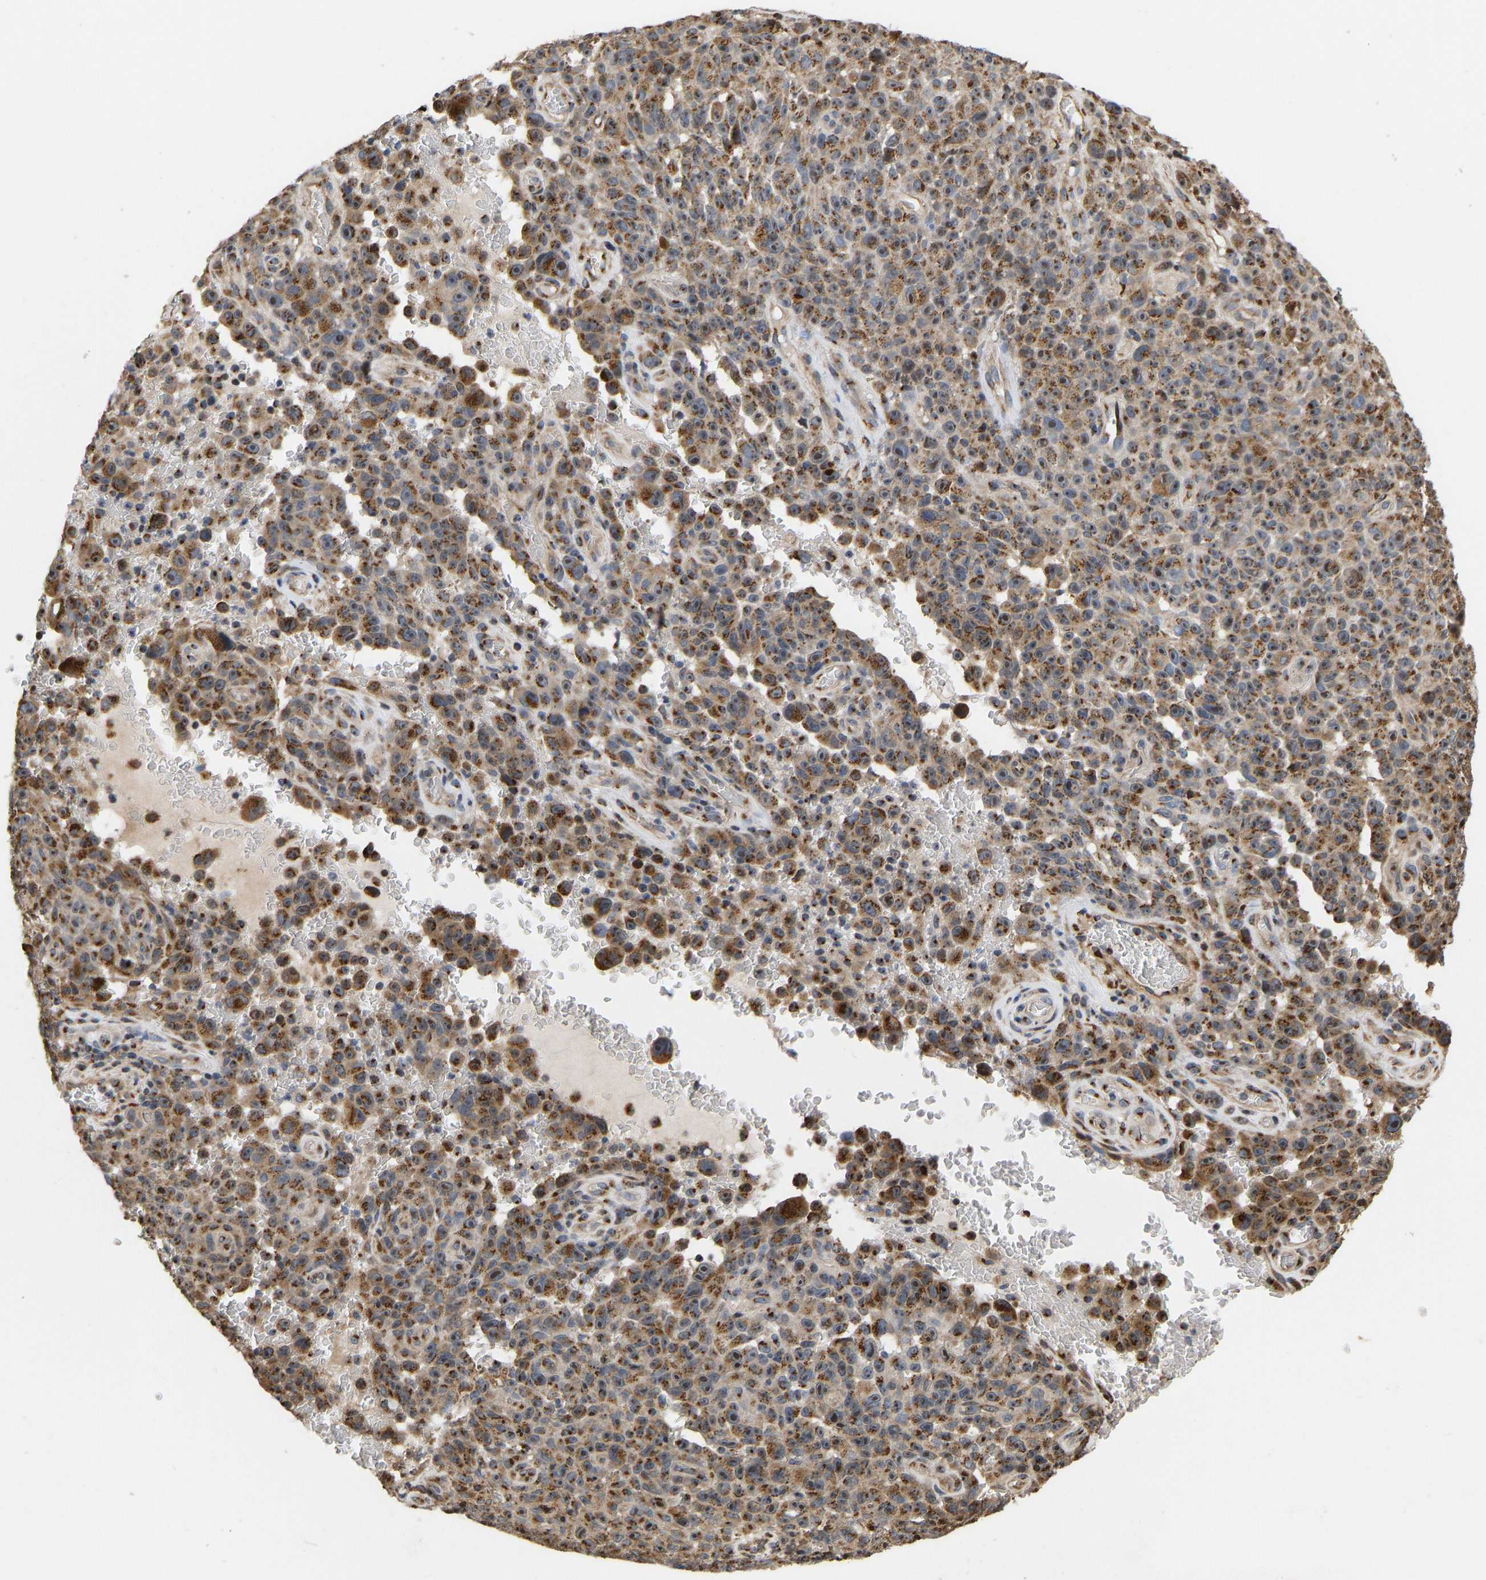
{"staining": {"intensity": "moderate", "quantity": ">75%", "location": "cytoplasmic/membranous,nuclear"}, "tissue": "melanoma", "cell_type": "Tumor cells", "image_type": "cancer", "snomed": [{"axis": "morphology", "description": "Malignant melanoma, NOS"}, {"axis": "topography", "description": "Skin"}], "caption": "Immunohistochemistry (DAB (3,3'-diaminobenzidine)) staining of human melanoma shows moderate cytoplasmic/membranous and nuclear protein positivity in approximately >75% of tumor cells.", "gene": "YIPF4", "patient": {"sex": "female", "age": 82}}